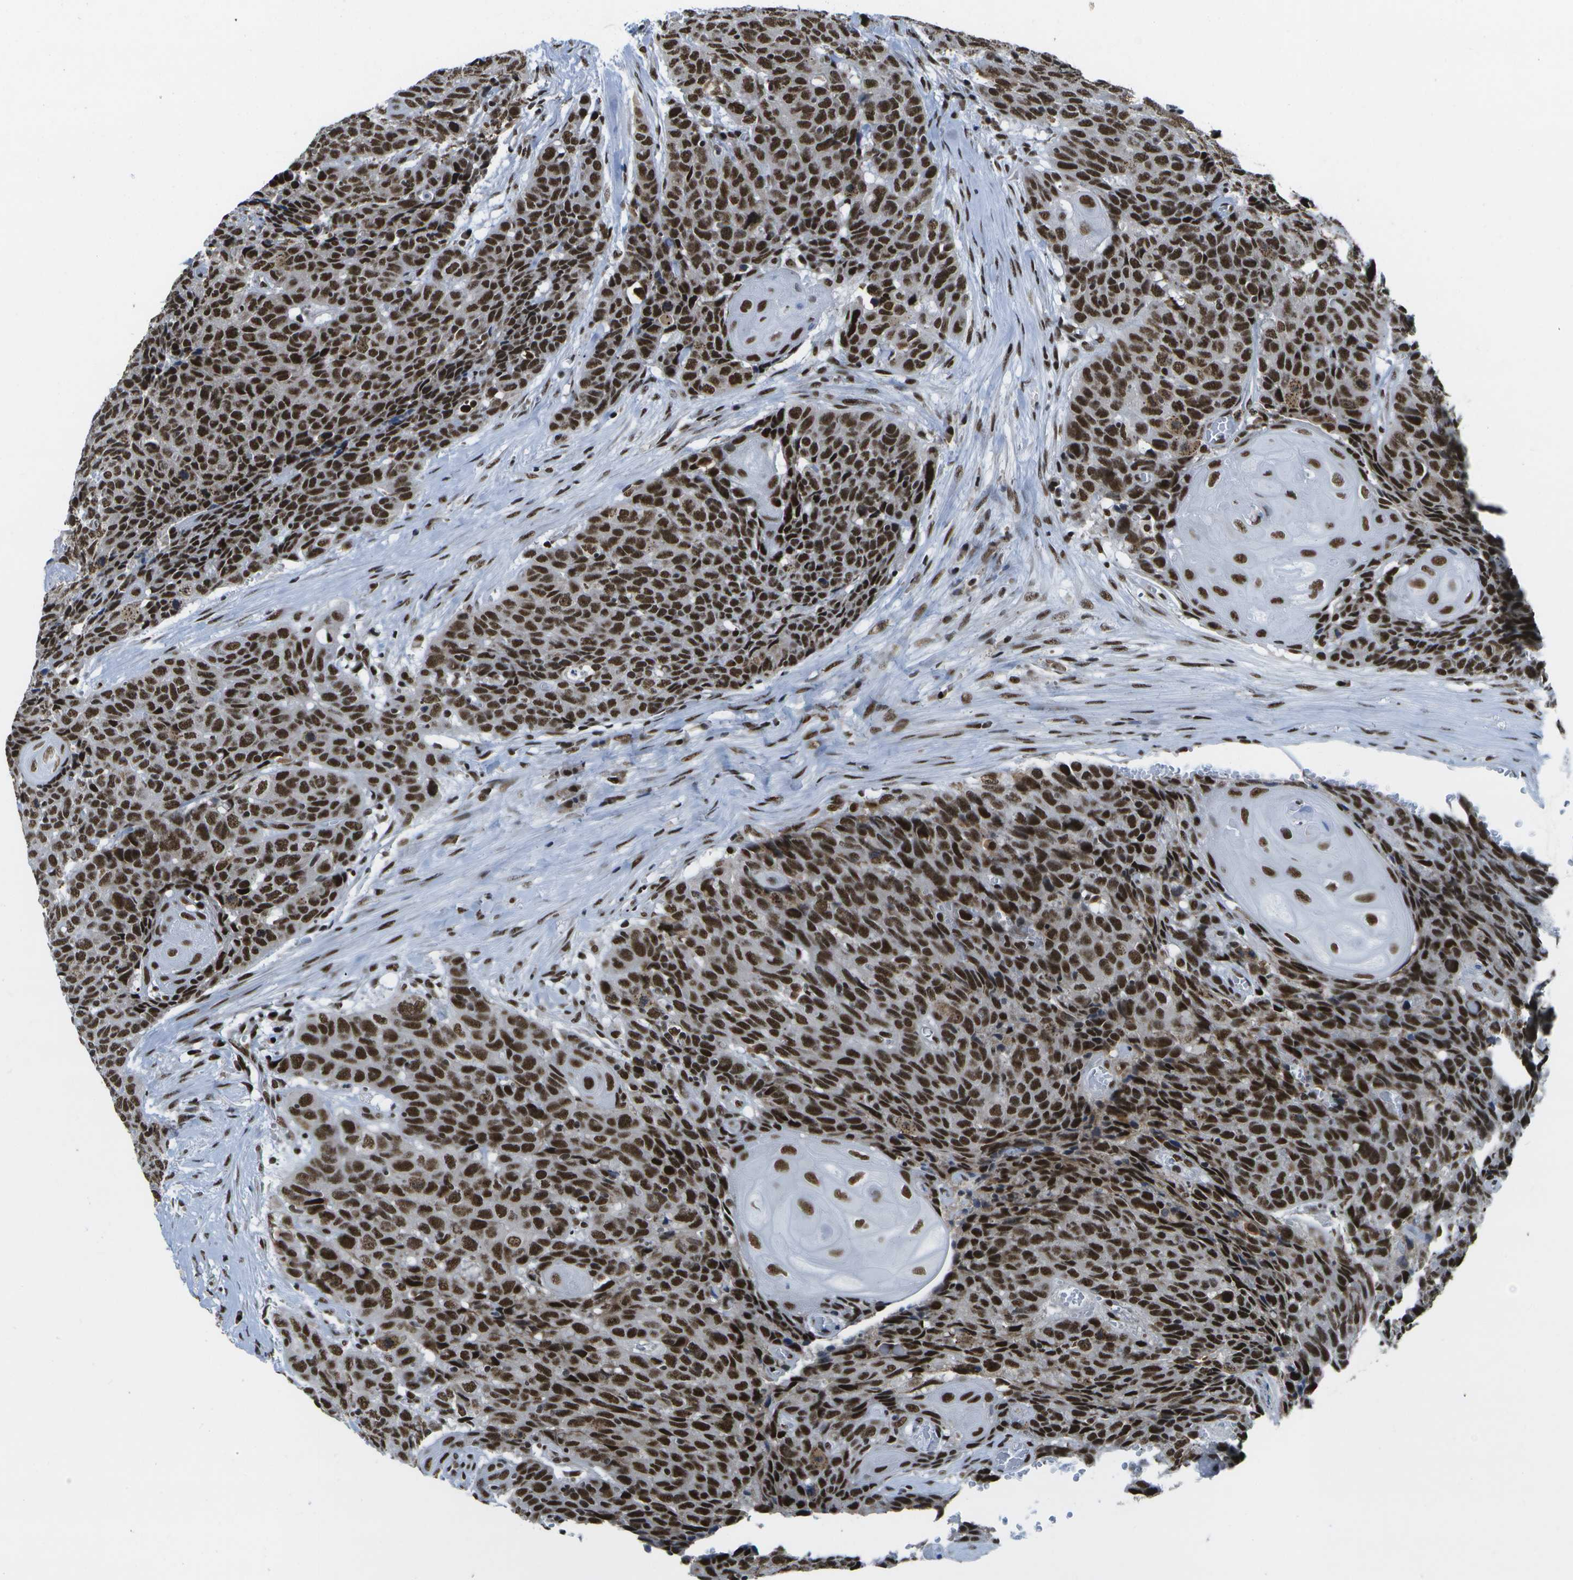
{"staining": {"intensity": "strong", "quantity": ">75%", "location": "nuclear"}, "tissue": "head and neck cancer", "cell_type": "Tumor cells", "image_type": "cancer", "snomed": [{"axis": "morphology", "description": "Squamous cell carcinoma, NOS"}, {"axis": "topography", "description": "Head-Neck"}], "caption": "Immunohistochemical staining of head and neck cancer (squamous cell carcinoma) displays high levels of strong nuclear positivity in approximately >75% of tumor cells.", "gene": "NSRP1", "patient": {"sex": "male", "age": 66}}